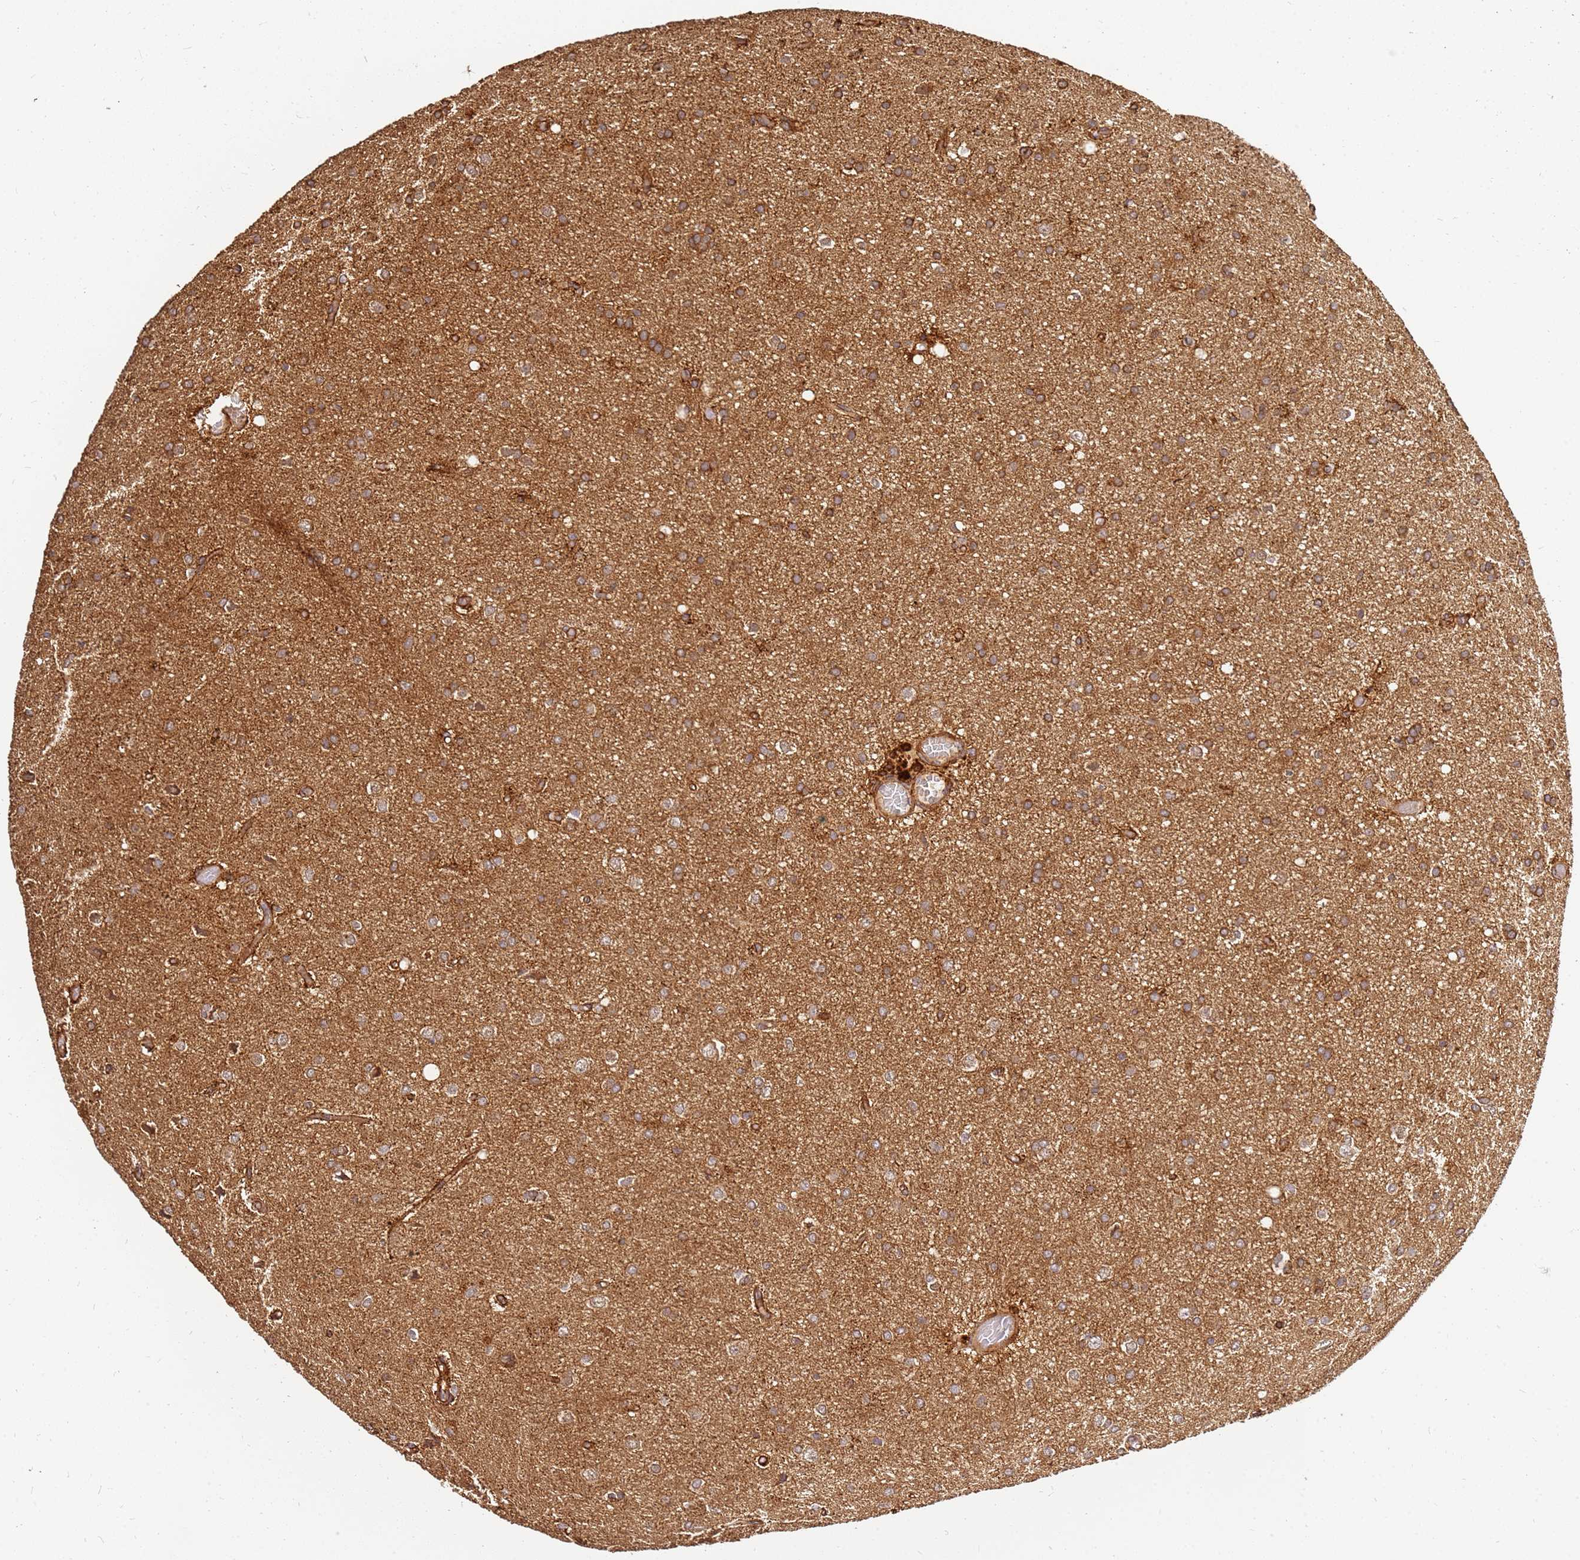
{"staining": {"intensity": "strong", "quantity": ">75%", "location": "cytoplasmic/membranous"}, "tissue": "glioma", "cell_type": "Tumor cells", "image_type": "cancer", "snomed": [{"axis": "morphology", "description": "Glioma, malignant, High grade"}, {"axis": "topography", "description": "Brain"}], "caption": "High-power microscopy captured an immunohistochemistry (IHC) image of glioma, revealing strong cytoplasmic/membranous expression in about >75% of tumor cells. (Brightfield microscopy of DAB IHC at high magnification).", "gene": "DVL3", "patient": {"sex": "female", "age": 50}}